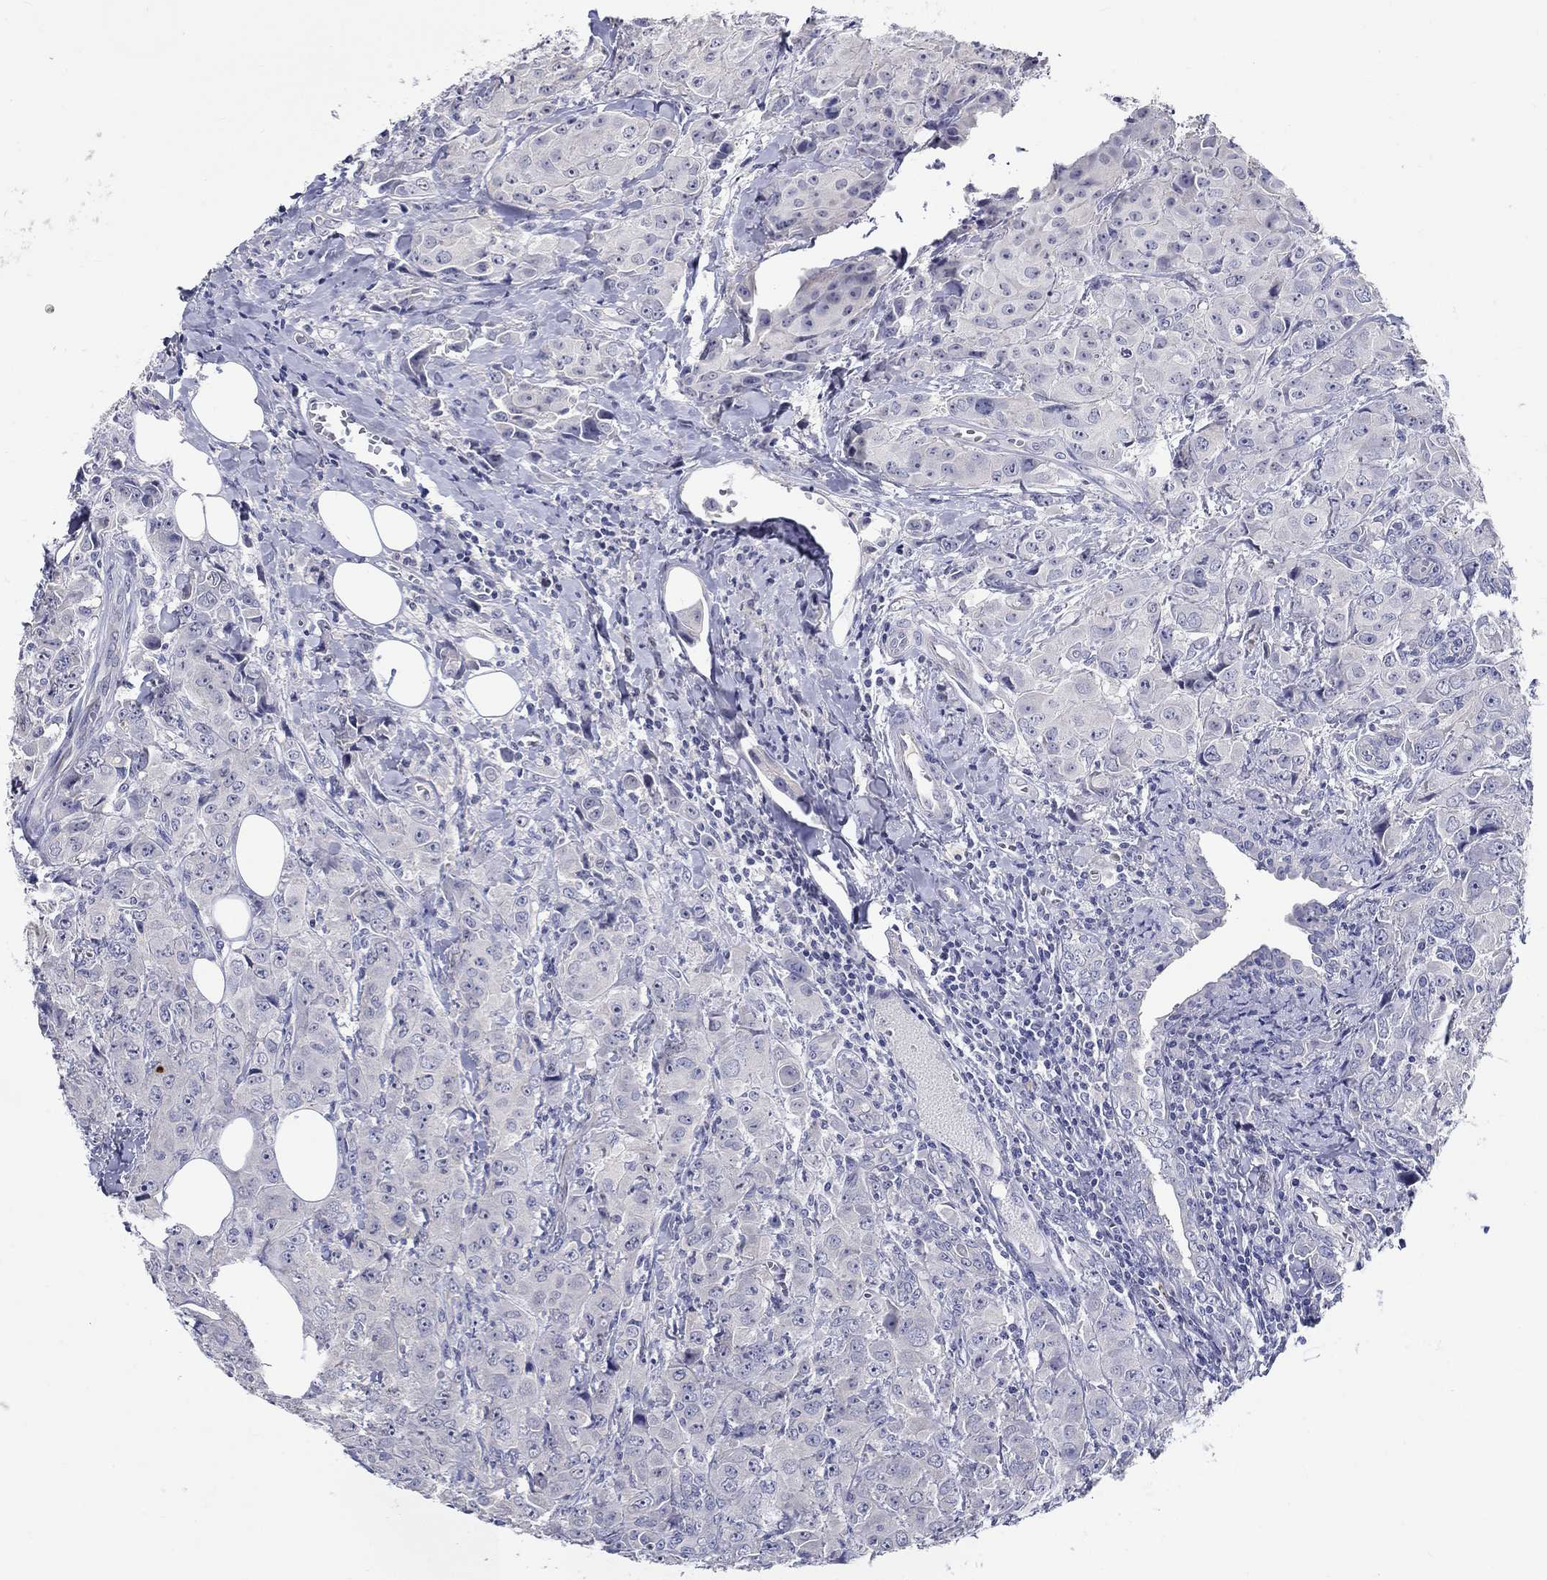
{"staining": {"intensity": "negative", "quantity": "none", "location": "none"}, "tissue": "breast cancer", "cell_type": "Tumor cells", "image_type": "cancer", "snomed": [{"axis": "morphology", "description": "Duct carcinoma"}, {"axis": "topography", "description": "Breast"}], "caption": "Tumor cells are negative for brown protein staining in invasive ductal carcinoma (breast).", "gene": "SLC30A3", "patient": {"sex": "female", "age": 43}}